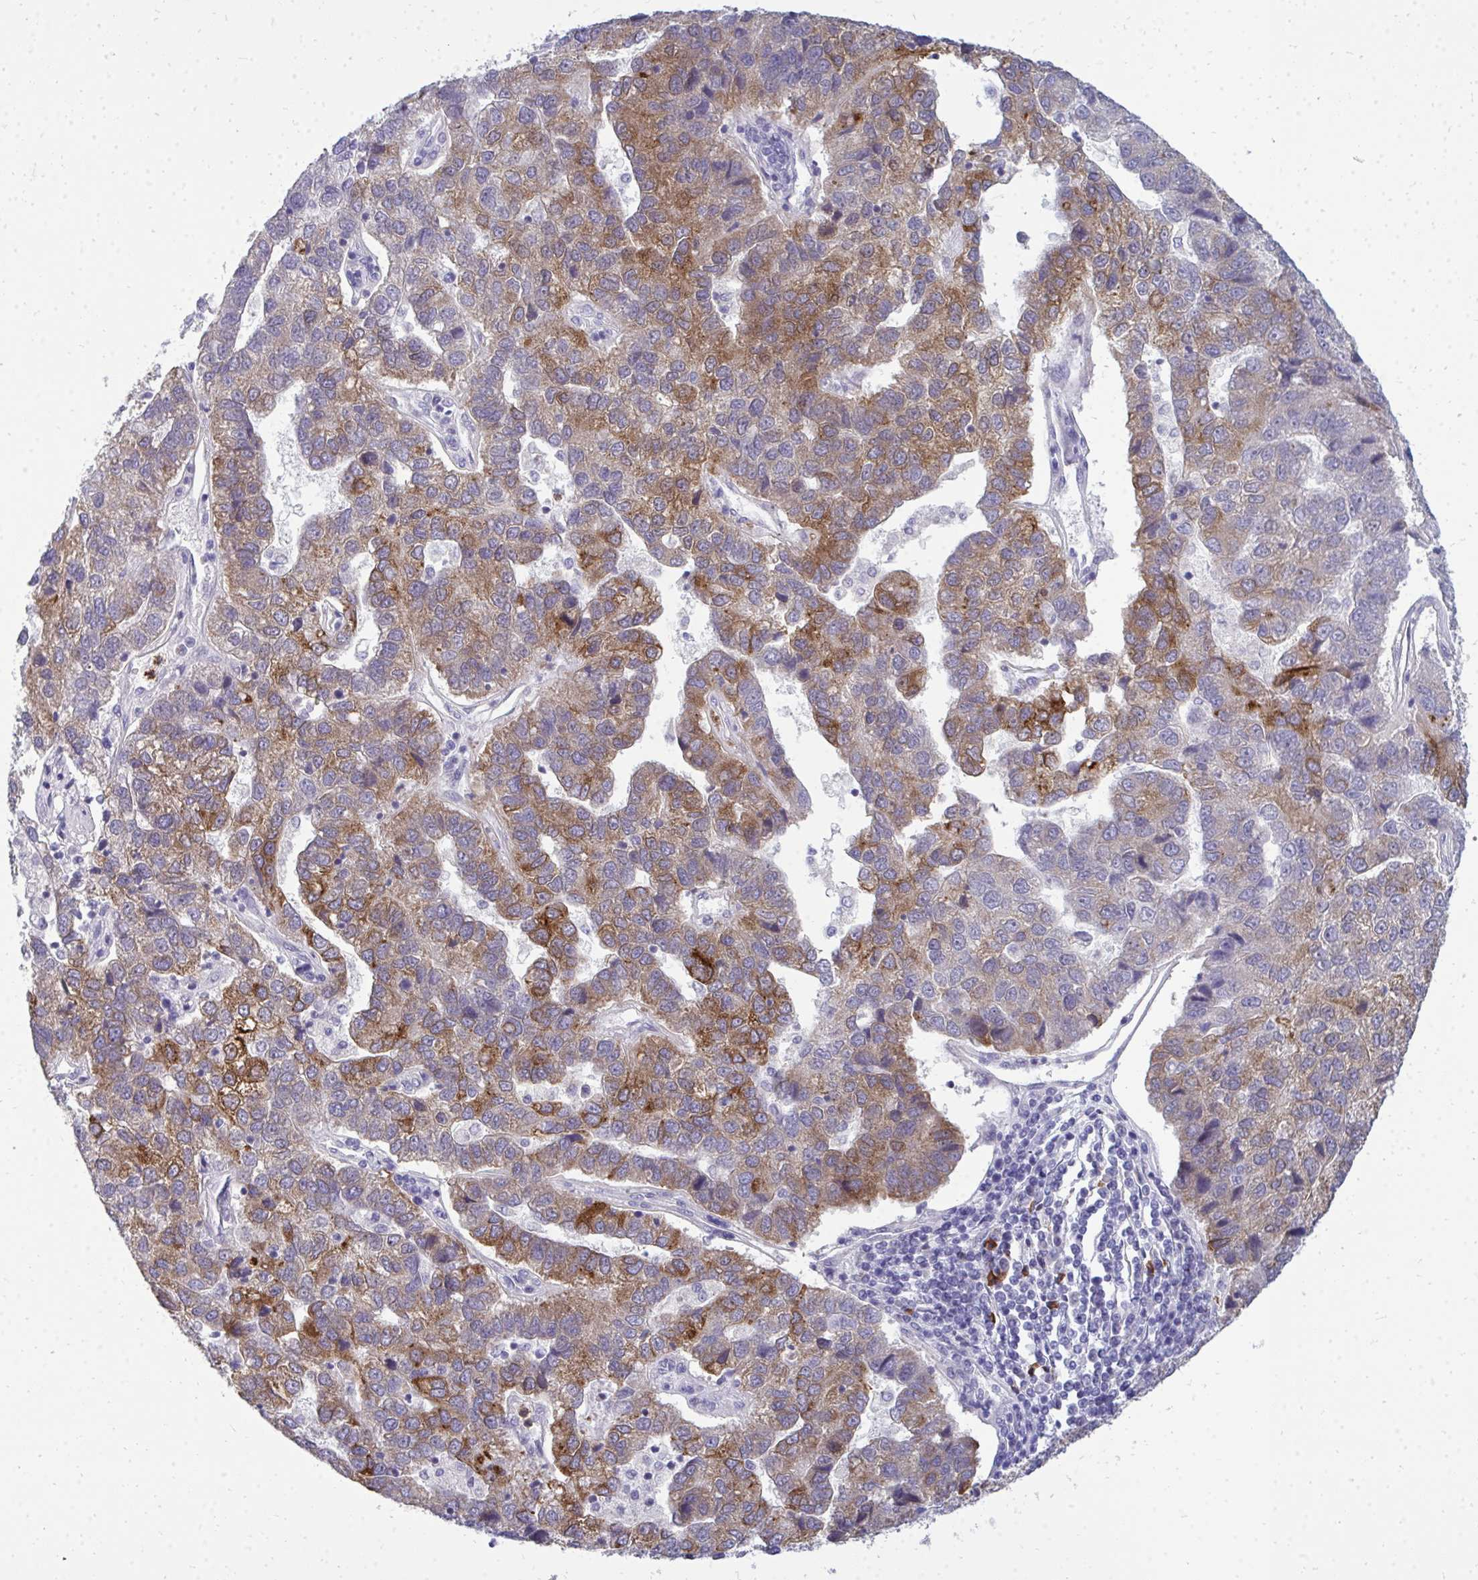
{"staining": {"intensity": "moderate", "quantity": "25%-75%", "location": "cytoplasmic/membranous"}, "tissue": "pancreatic cancer", "cell_type": "Tumor cells", "image_type": "cancer", "snomed": [{"axis": "morphology", "description": "Adenocarcinoma, NOS"}, {"axis": "topography", "description": "Pancreas"}], "caption": "A high-resolution photomicrograph shows immunohistochemistry staining of adenocarcinoma (pancreatic), which demonstrates moderate cytoplasmic/membranous staining in approximately 25%-75% of tumor cells.", "gene": "ACSL5", "patient": {"sex": "female", "age": 61}}